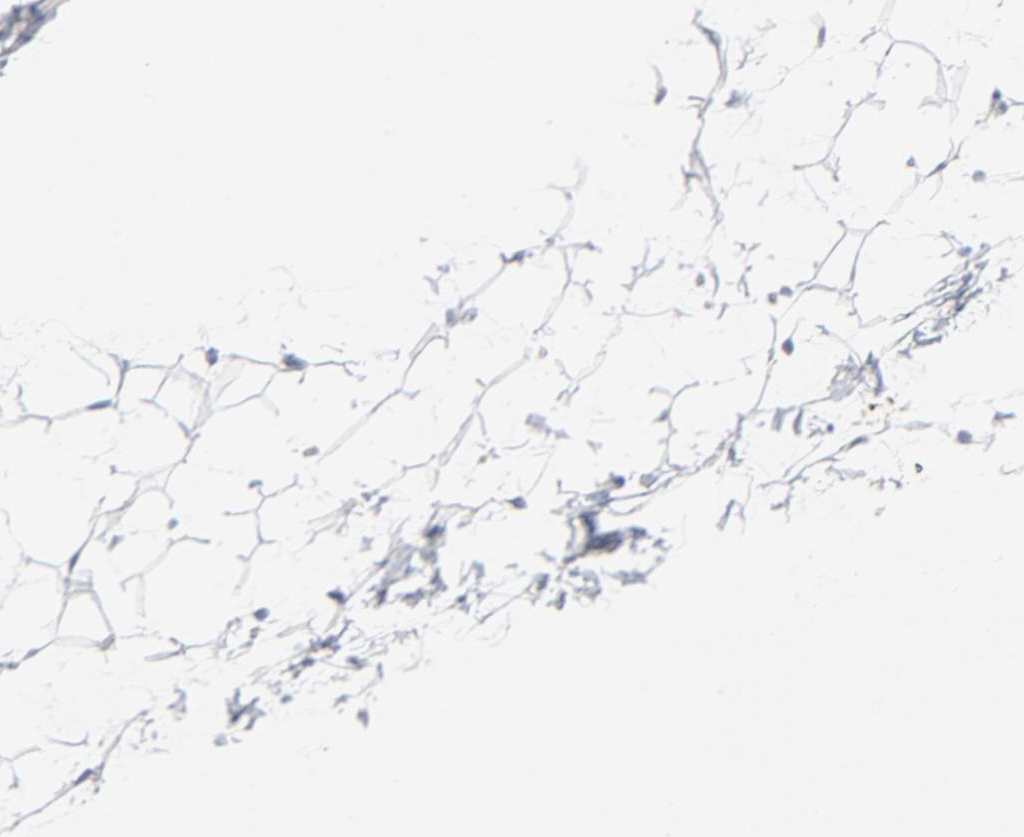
{"staining": {"intensity": "negative", "quantity": "none", "location": "none"}, "tissue": "adipose tissue", "cell_type": "Adipocytes", "image_type": "normal", "snomed": [{"axis": "morphology", "description": "Normal tissue, NOS"}, {"axis": "topography", "description": "Soft tissue"}], "caption": "Immunohistochemistry (IHC) micrograph of benign human adipose tissue stained for a protein (brown), which demonstrates no expression in adipocytes.", "gene": "PTK2B", "patient": {"sex": "male", "age": 26}}